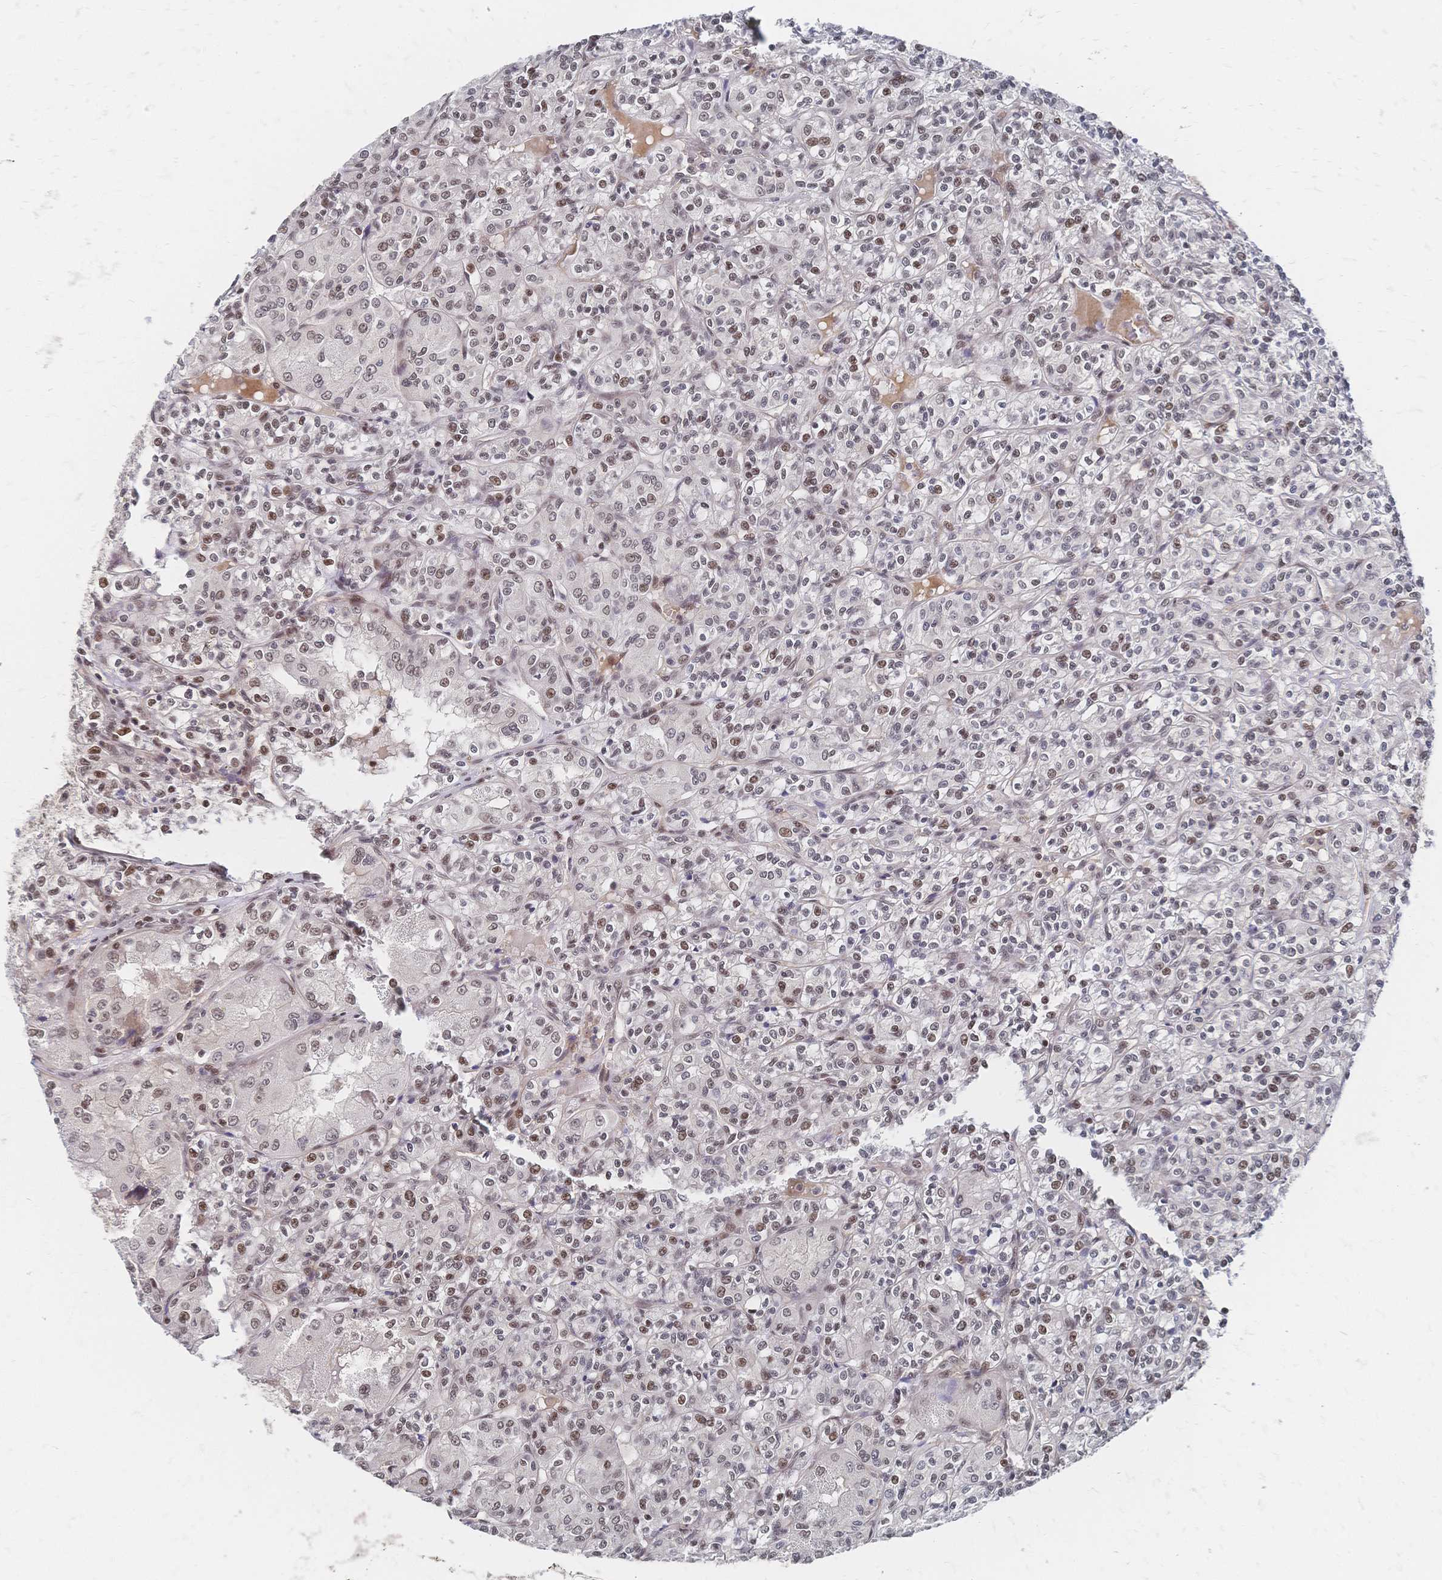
{"staining": {"intensity": "moderate", "quantity": ">75%", "location": "nuclear"}, "tissue": "renal cancer", "cell_type": "Tumor cells", "image_type": "cancer", "snomed": [{"axis": "morphology", "description": "Adenocarcinoma, NOS"}, {"axis": "topography", "description": "Kidney"}], "caption": "Renal adenocarcinoma tissue demonstrates moderate nuclear staining in approximately >75% of tumor cells", "gene": "NELFA", "patient": {"sex": "male", "age": 36}}